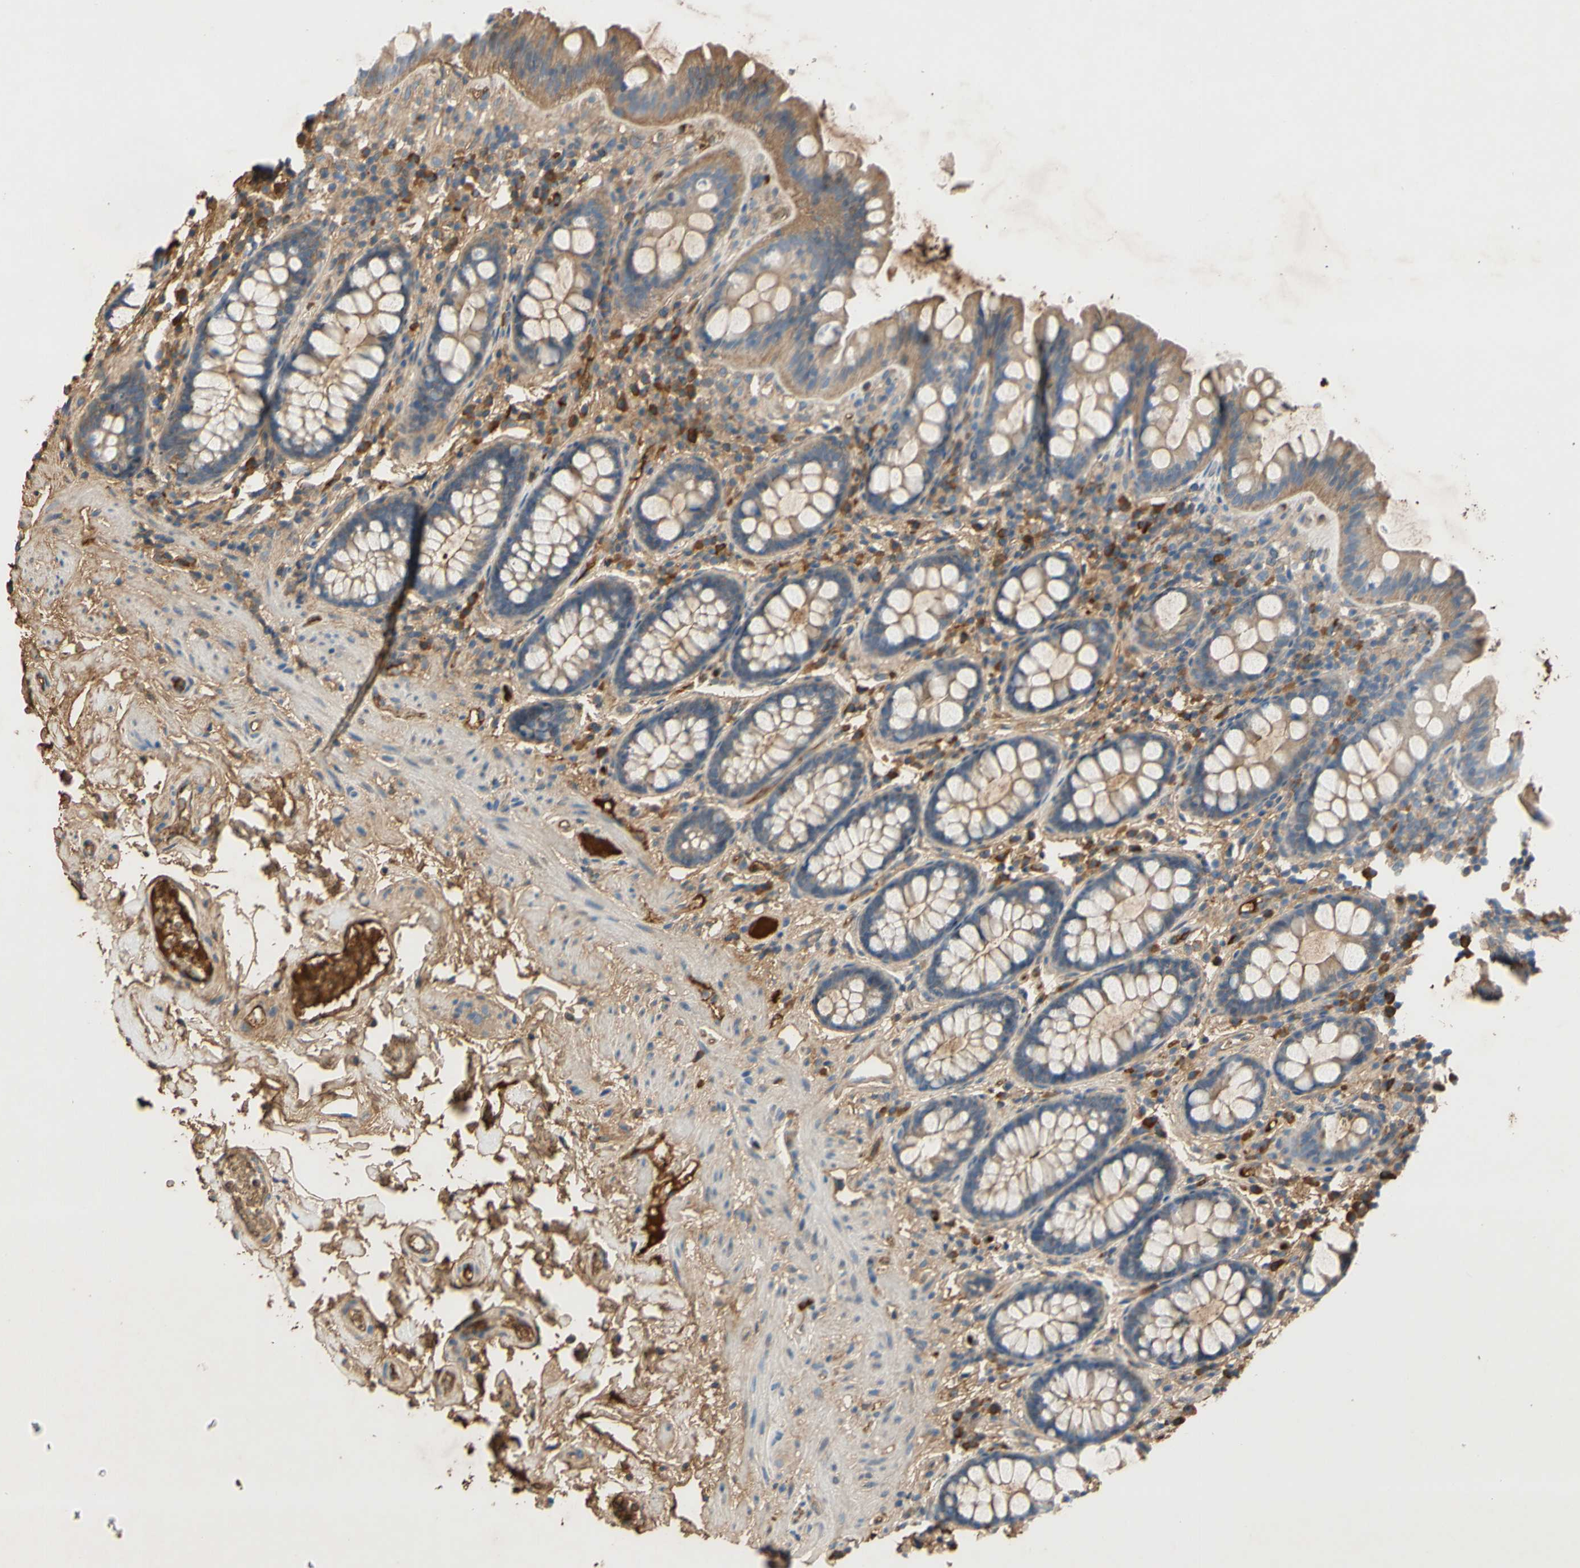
{"staining": {"intensity": "moderate", "quantity": ">75%", "location": "cytoplasmic/membranous"}, "tissue": "colon", "cell_type": "Endothelial cells", "image_type": "normal", "snomed": [{"axis": "morphology", "description": "Normal tissue, NOS"}, {"axis": "topography", "description": "Colon"}], "caption": "Colon stained with immunohistochemistry (IHC) displays moderate cytoplasmic/membranous expression in approximately >75% of endothelial cells.", "gene": "TIMP2", "patient": {"sex": "female", "age": 80}}